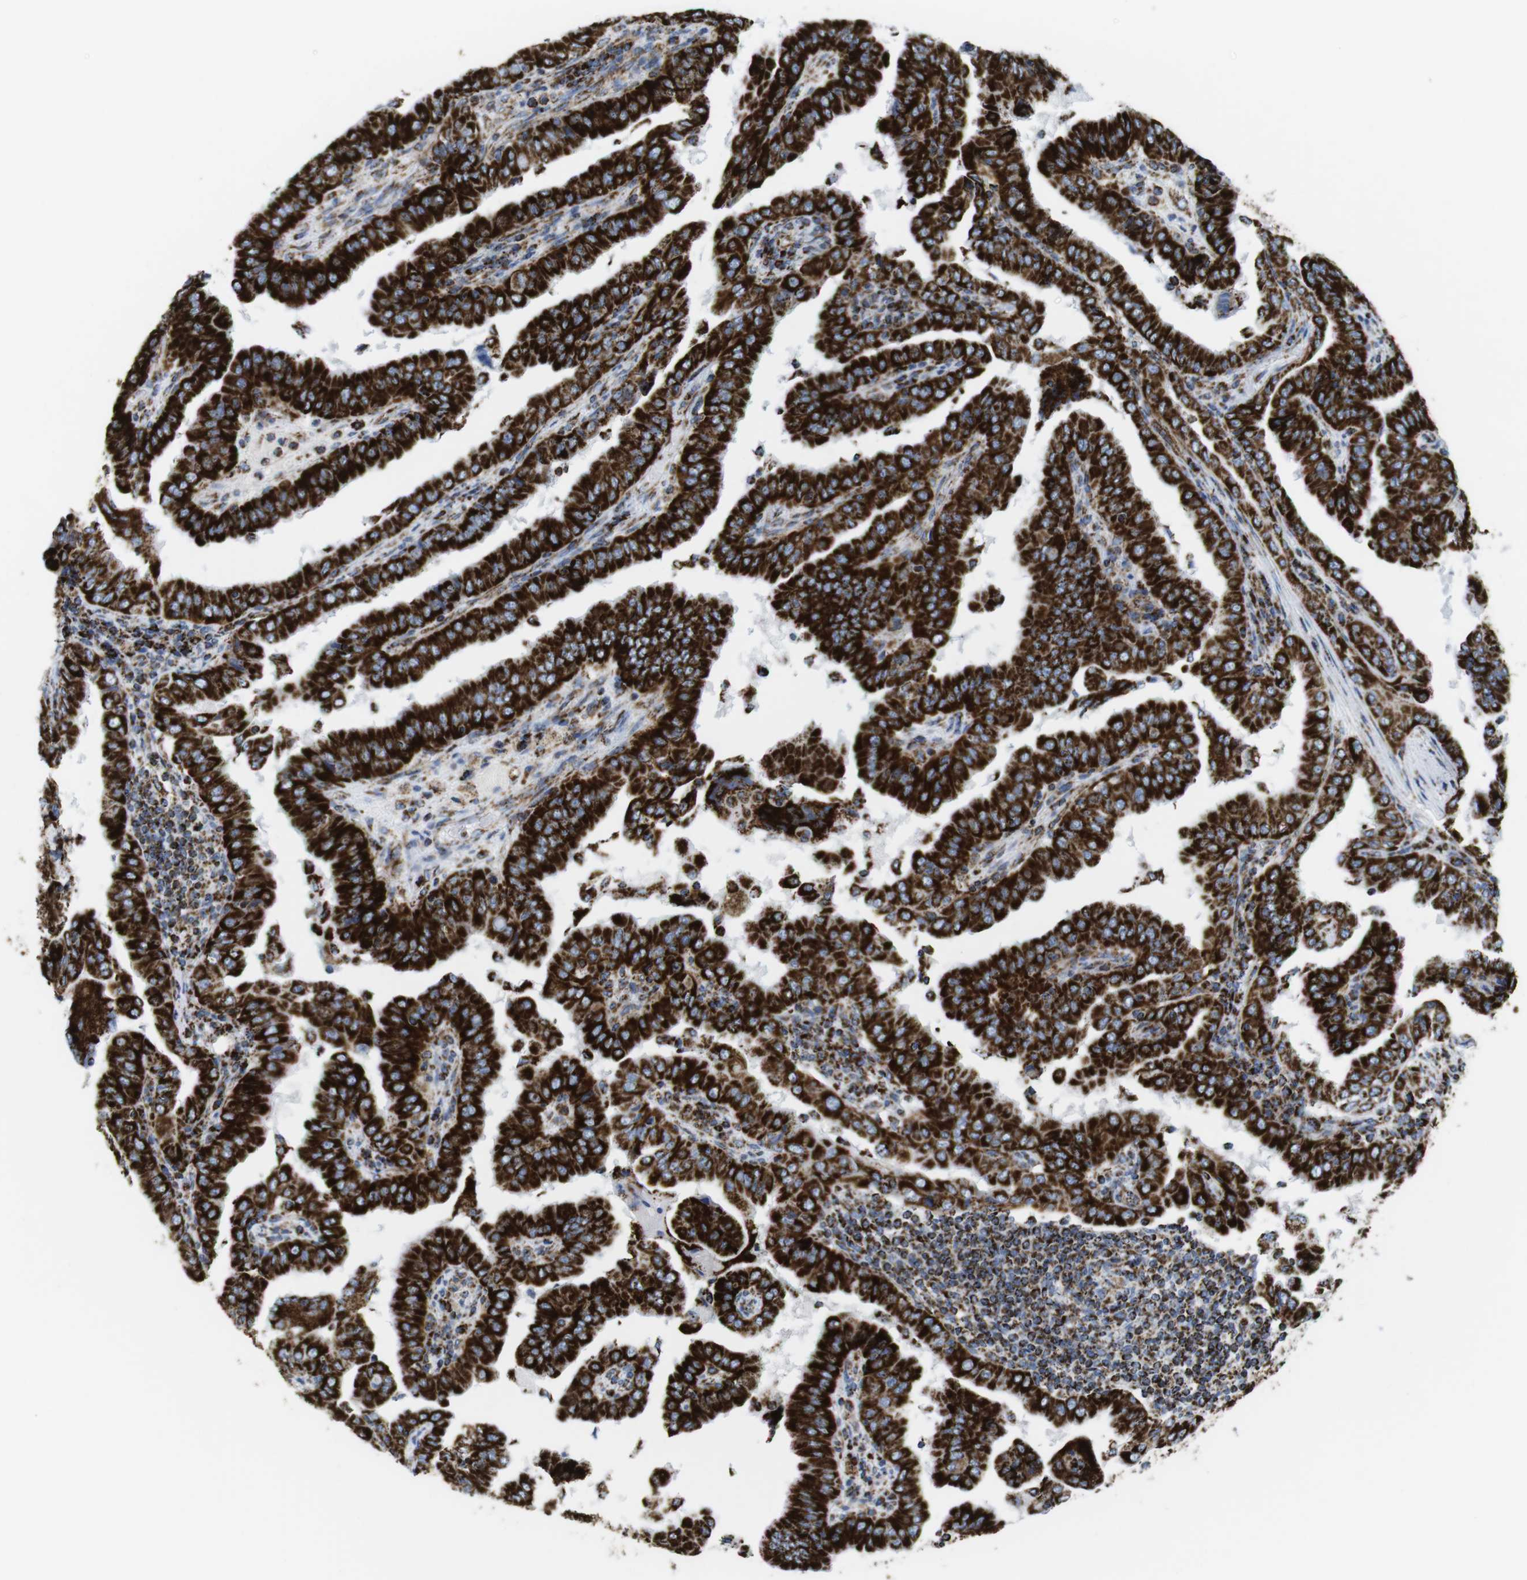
{"staining": {"intensity": "strong", "quantity": ">75%", "location": "cytoplasmic/membranous"}, "tissue": "thyroid cancer", "cell_type": "Tumor cells", "image_type": "cancer", "snomed": [{"axis": "morphology", "description": "Papillary adenocarcinoma, NOS"}, {"axis": "topography", "description": "Thyroid gland"}], "caption": "The immunohistochemical stain labels strong cytoplasmic/membranous positivity in tumor cells of papillary adenocarcinoma (thyroid) tissue.", "gene": "ATP5PO", "patient": {"sex": "male", "age": 33}}